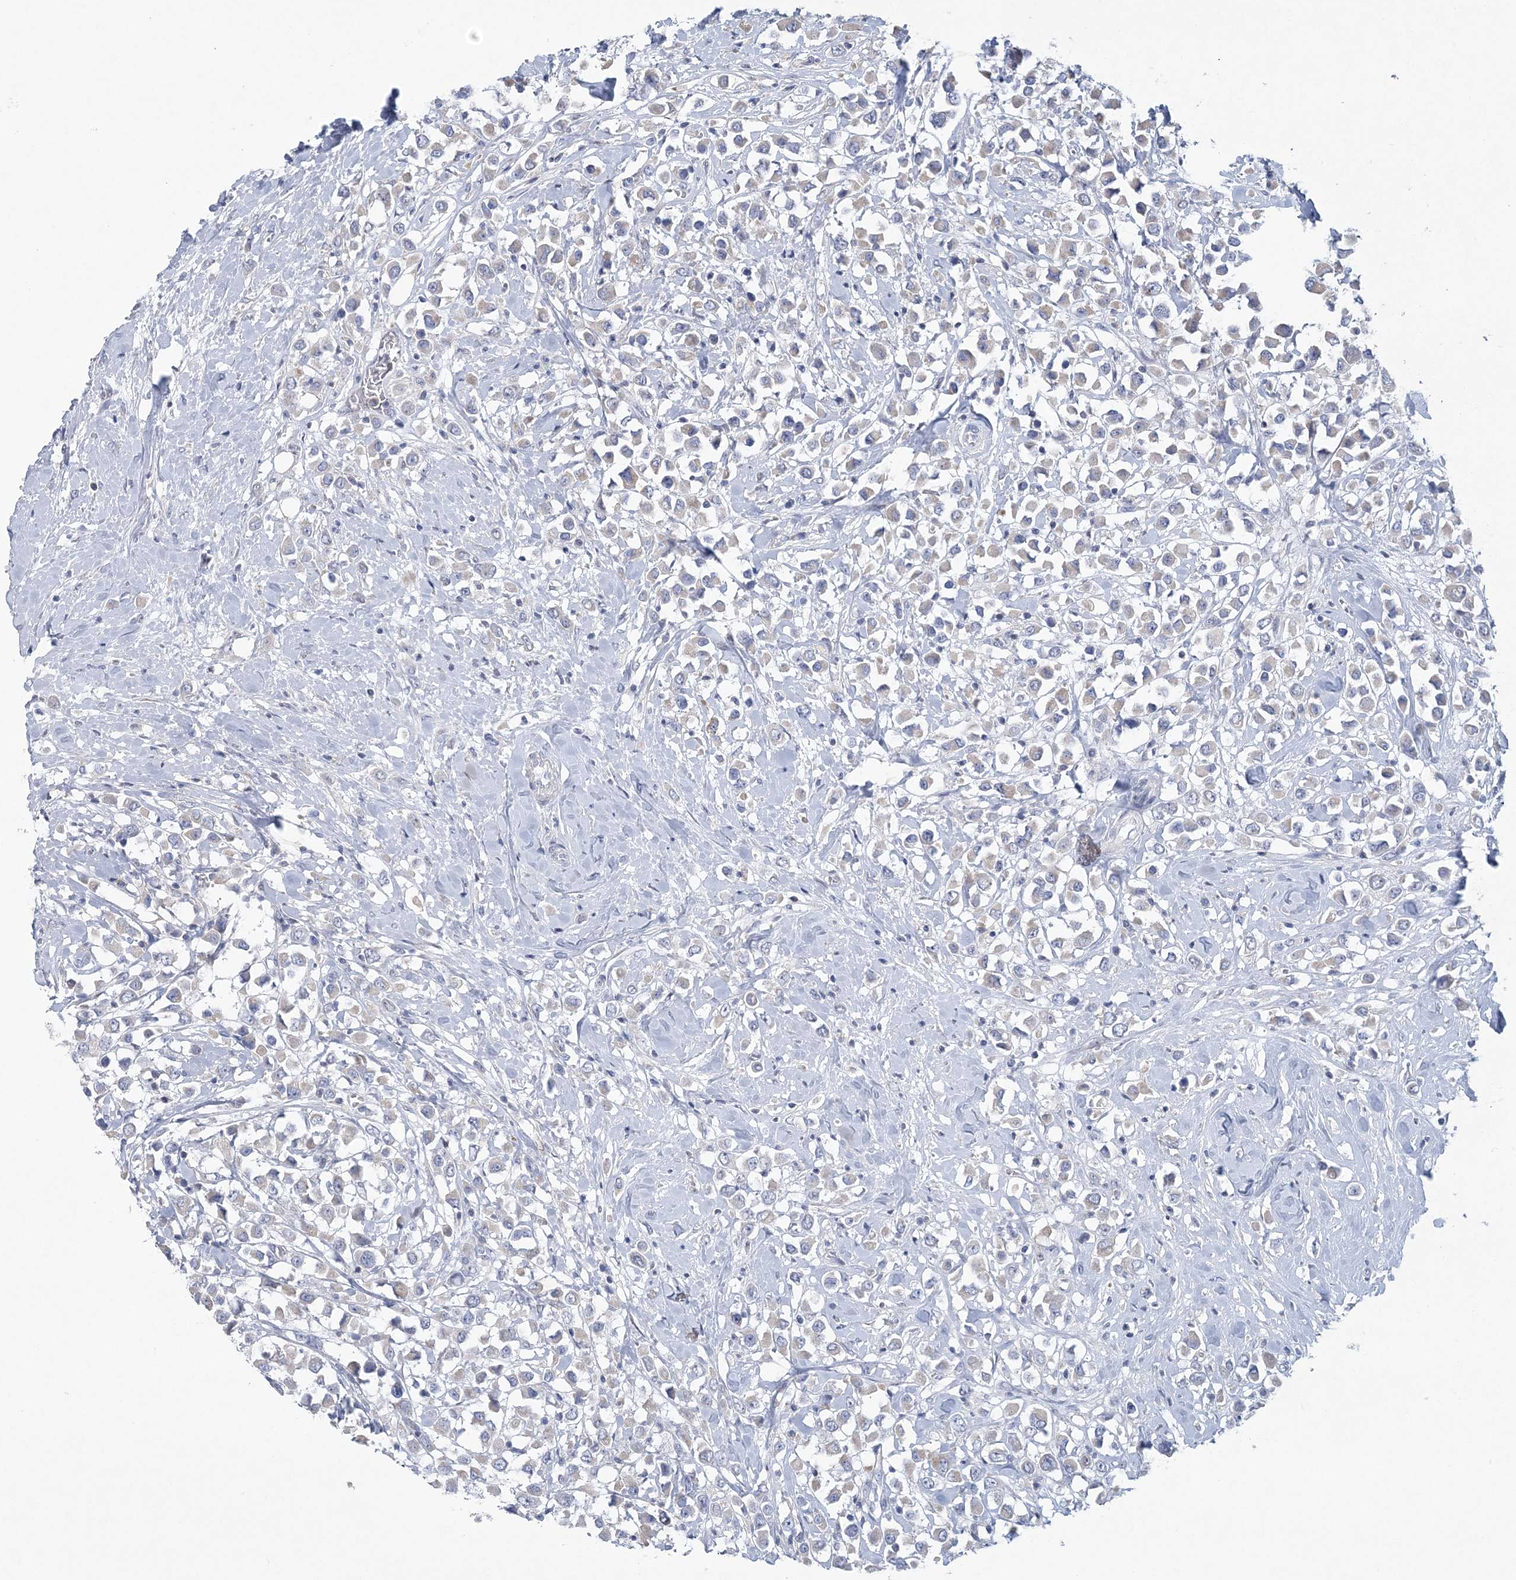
{"staining": {"intensity": "negative", "quantity": "none", "location": "none"}, "tissue": "breast cancer", "cell_type": "Tumor cells", "image_type": "cancer", "snomed": [{"axis": "morphology", "description": "Duct carcinoma"}, {"axis": "topography", "description": "Breast"}], "caption": "DAB immunohistochemical staining of human invasive ductal carcinoma (breast) reveals no significant positivity in tumor cells.", "gene": "NIPAL1", "patient": {"sex": "female", "age": 61}}